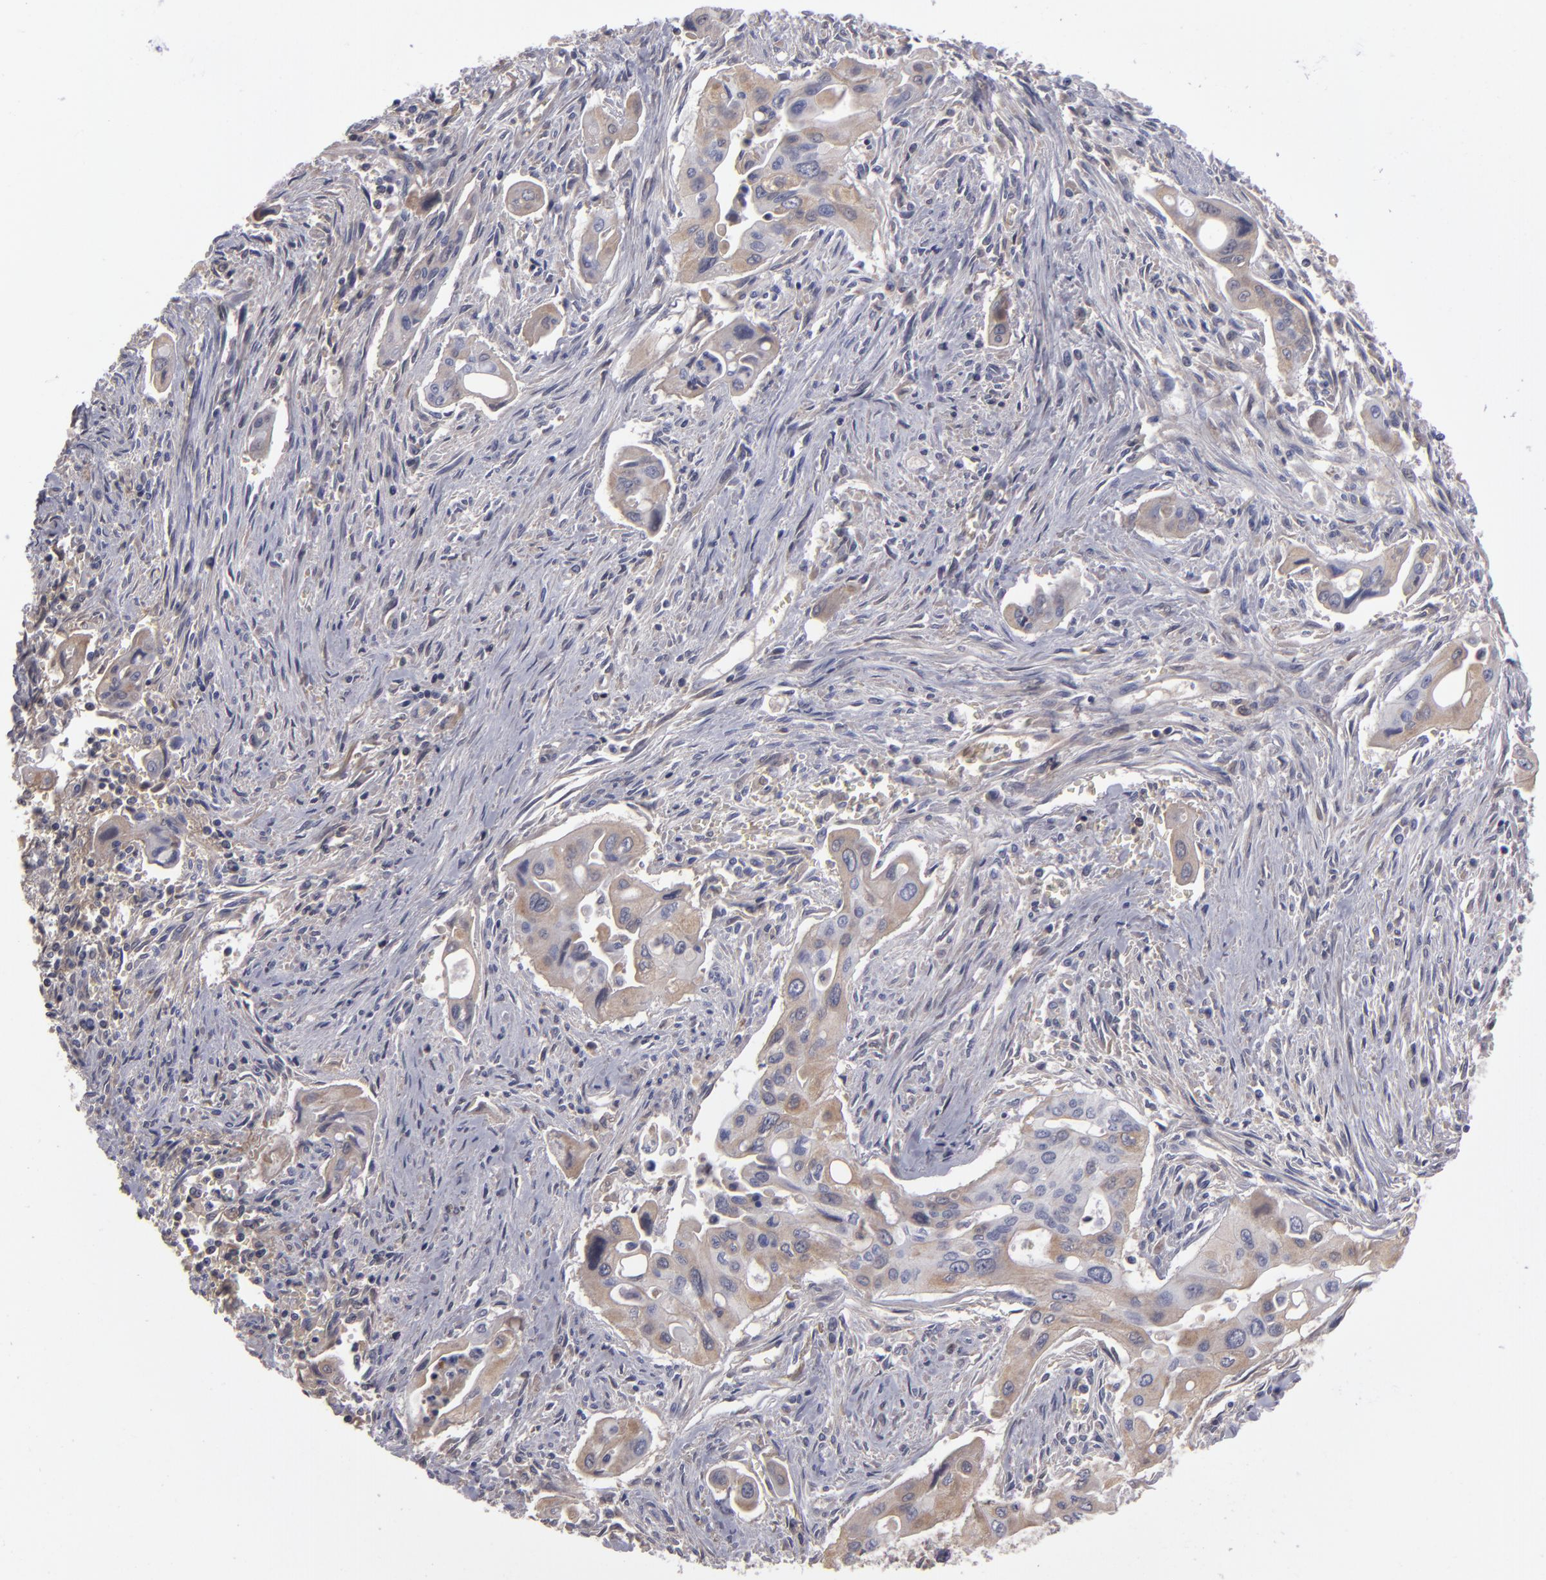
{"staining": {"intensity": "weak", "quantity": "25%-75%", "location": "cytoplasmic/membranous"}, "tissue": "pancreatic cancer", "cell_type": "Tumor cells", "image_type": "cancer", "snomed": [{"axis": "morphology", "description": "Adenocarcinoma, NOS"}, {"axis": "topography", "description": "Pancreas"}], "caption": "High-magnification brightfield microscopy of pancreatic cancer (adenocarcinoma) stained with DAB (brown) and counterstained with hematoxylin (blue). tumor cells exhibit weak cytoplasmic/membranous expression is identified in approximately25%-75% of cells.", "gene": "ITIH4", "patient": {"sex": "male", "age": 77}}